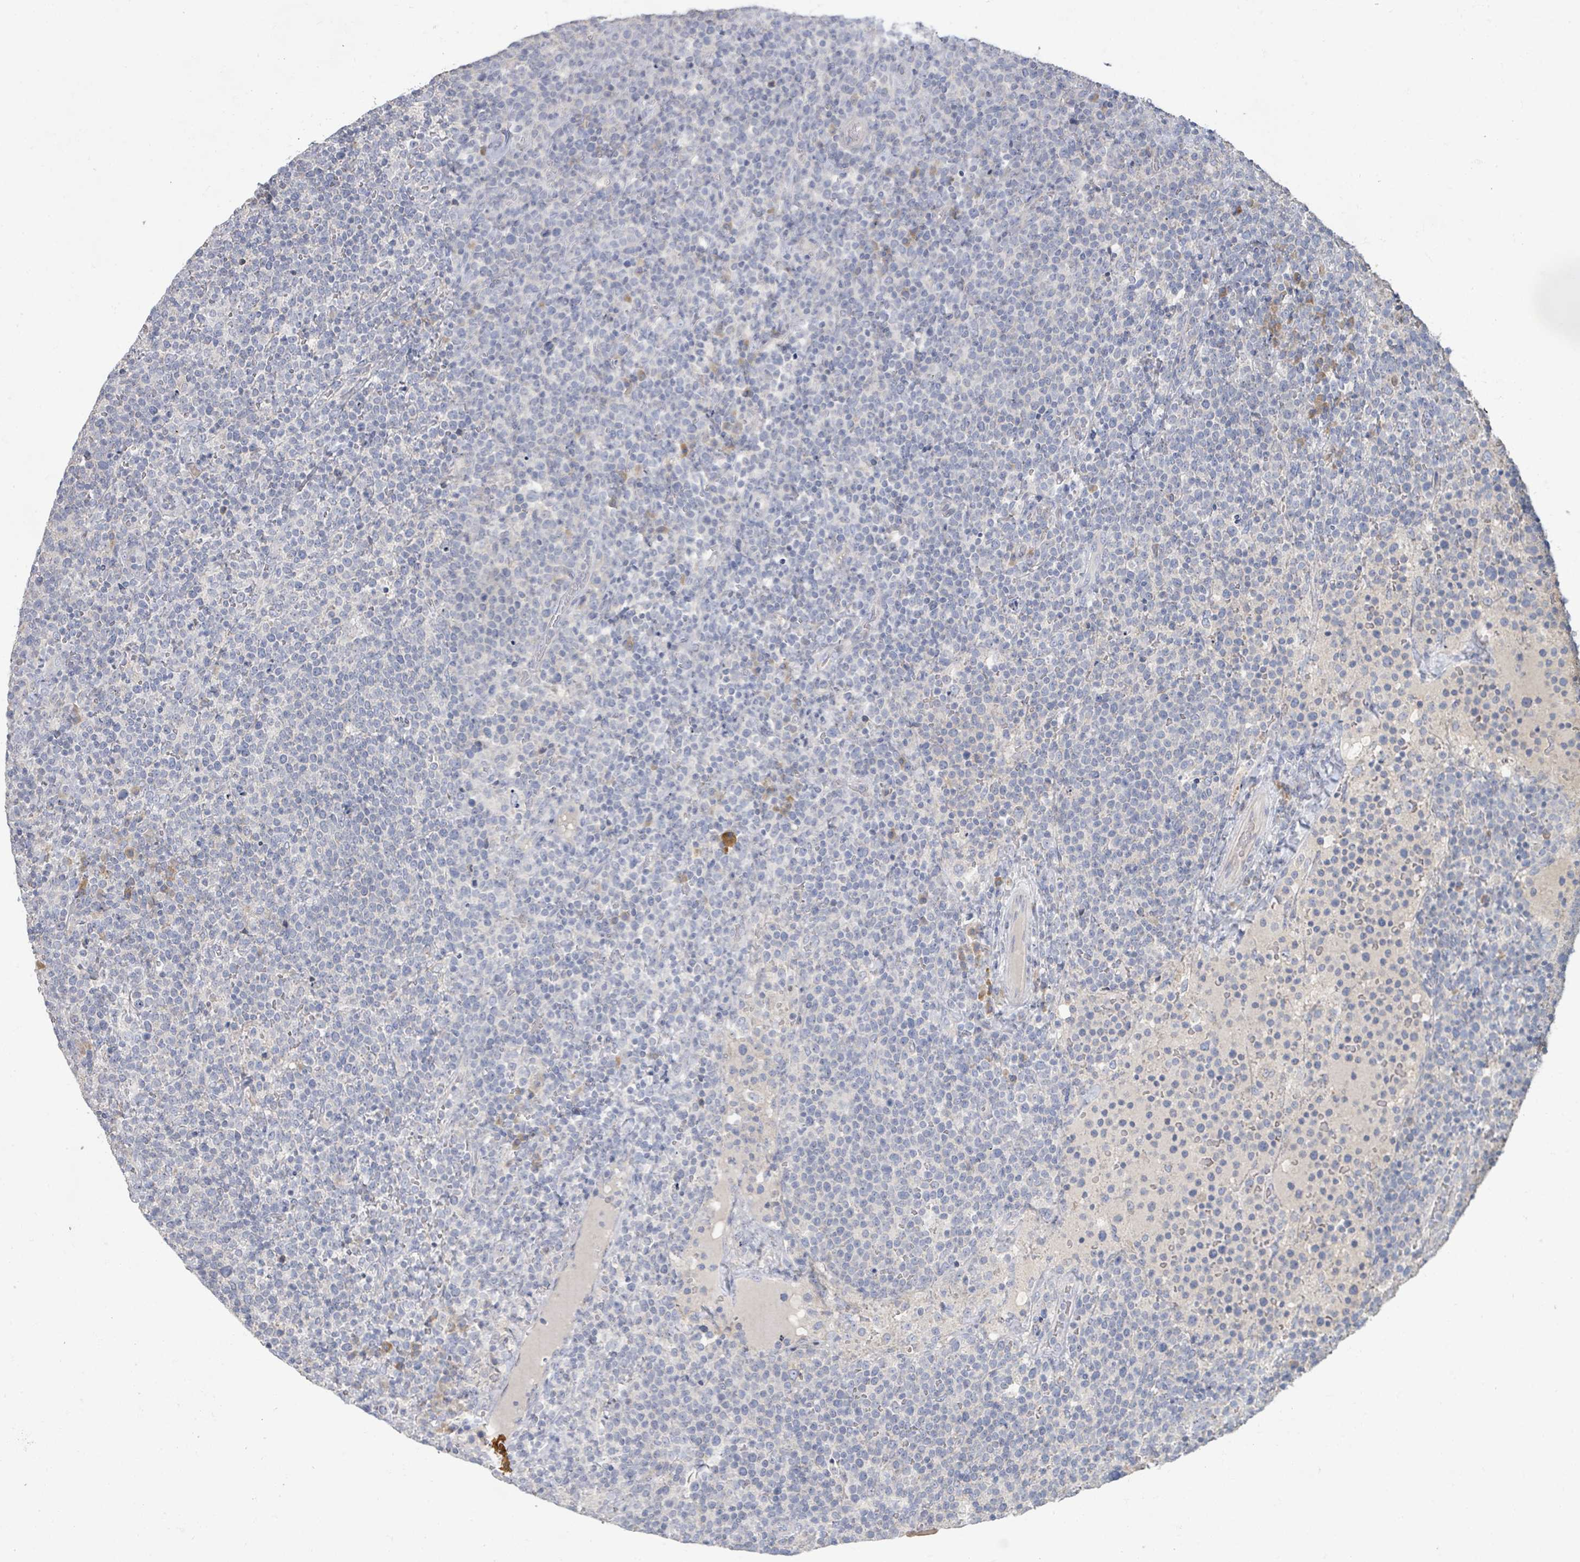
{"staining": {"intensity": "negative", "quantity": "none", "location": "none"}, "tissue": "lymphoma", "cell_type": "Tumor cells", "image_type": "cancer", "snomed": [{"axis": "morphology", "description": "Malignant lymphoma, non-Hodgkin's type, High grade"}, {"axis": "topography", "description": "Lymph node"}], "caption": "Tumor cells show no significant protein staining in malignant lymphoma, non-Hodgkin's type (high-grade).", "gene": "KCNS2", "patient": {"sex": "male", "age": 61}}